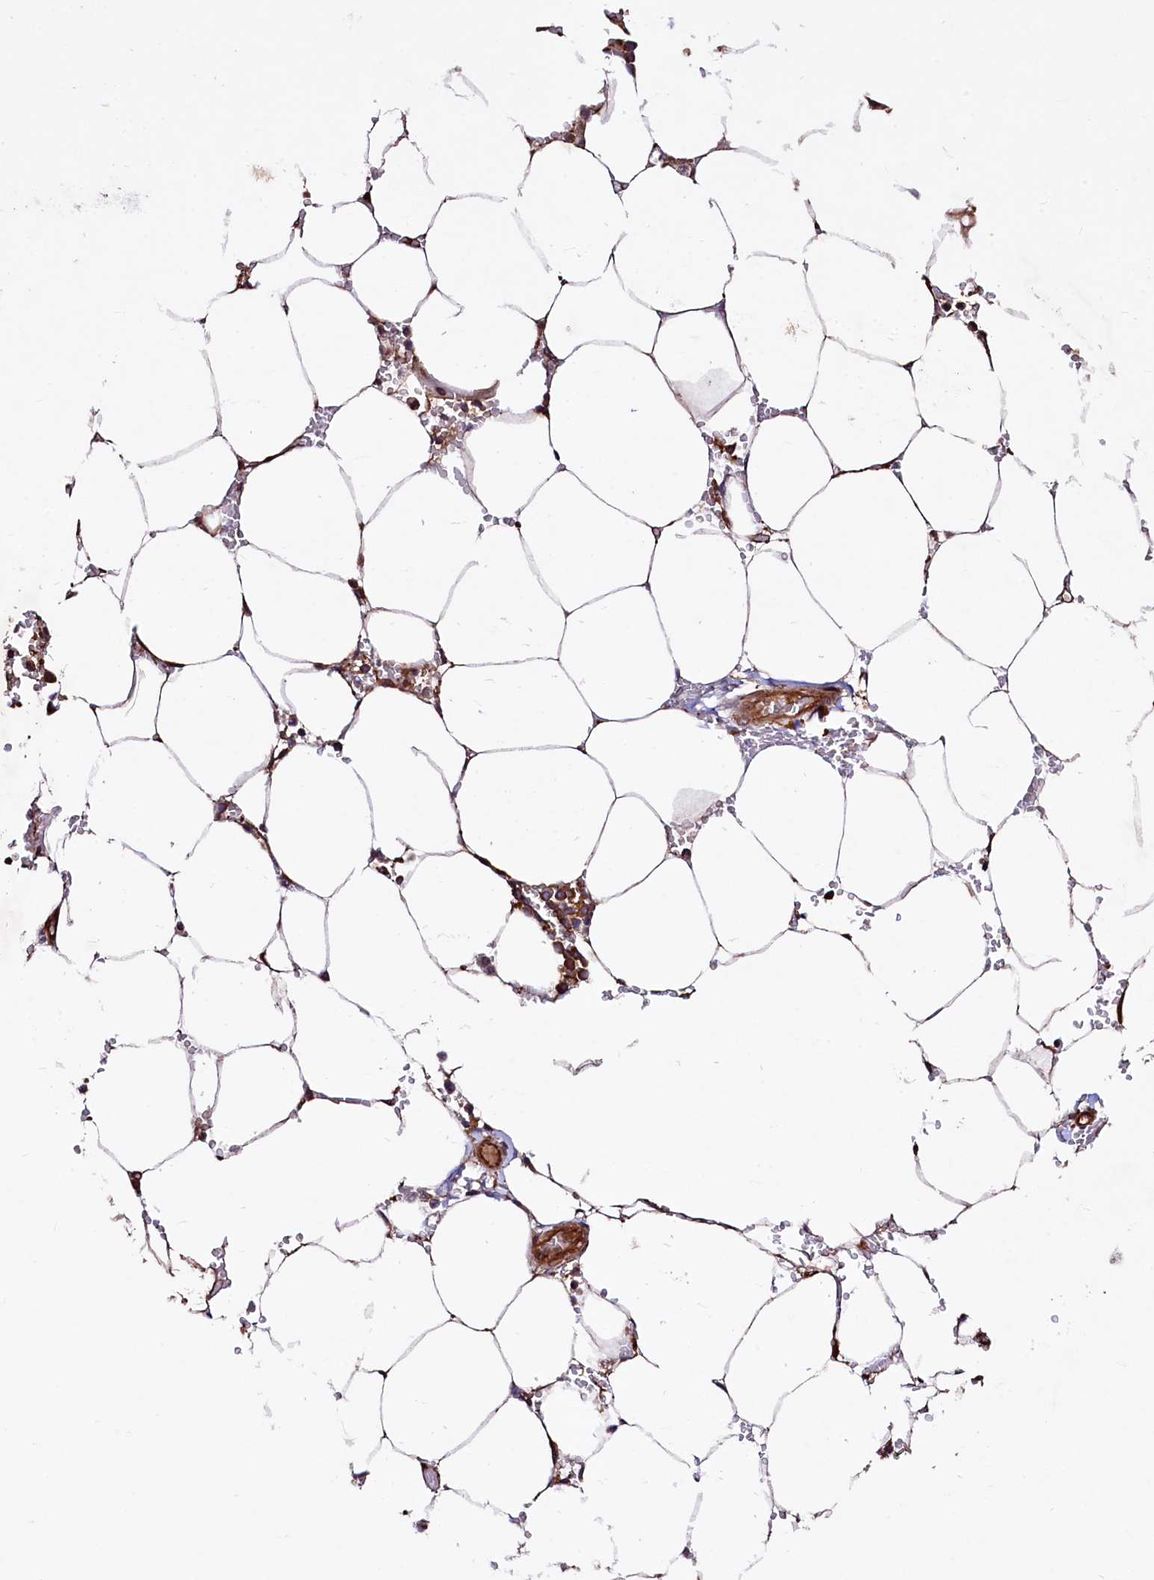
{"staining": {"intensity": "strong", "quantity": "25%-75%", "location": "cytoplasmic/membranous"}, "tissue": "bone marrow", "cell_type": "Hematopoietic cells", "image_type": "normal", "snomed": [{"axis": "morphology", "description": "Normal tissue, NOS"}, {"axis": "topography", "description": "Bone marrow"}], "caption": "This is a micrograph of IHC staining of benign bone marrow, which shows strong staining in the cytoplasmic/membranous of hematopoietic cells.", "gene": "KLHDC4", "patient": {"sex": "male", "age": 70}}